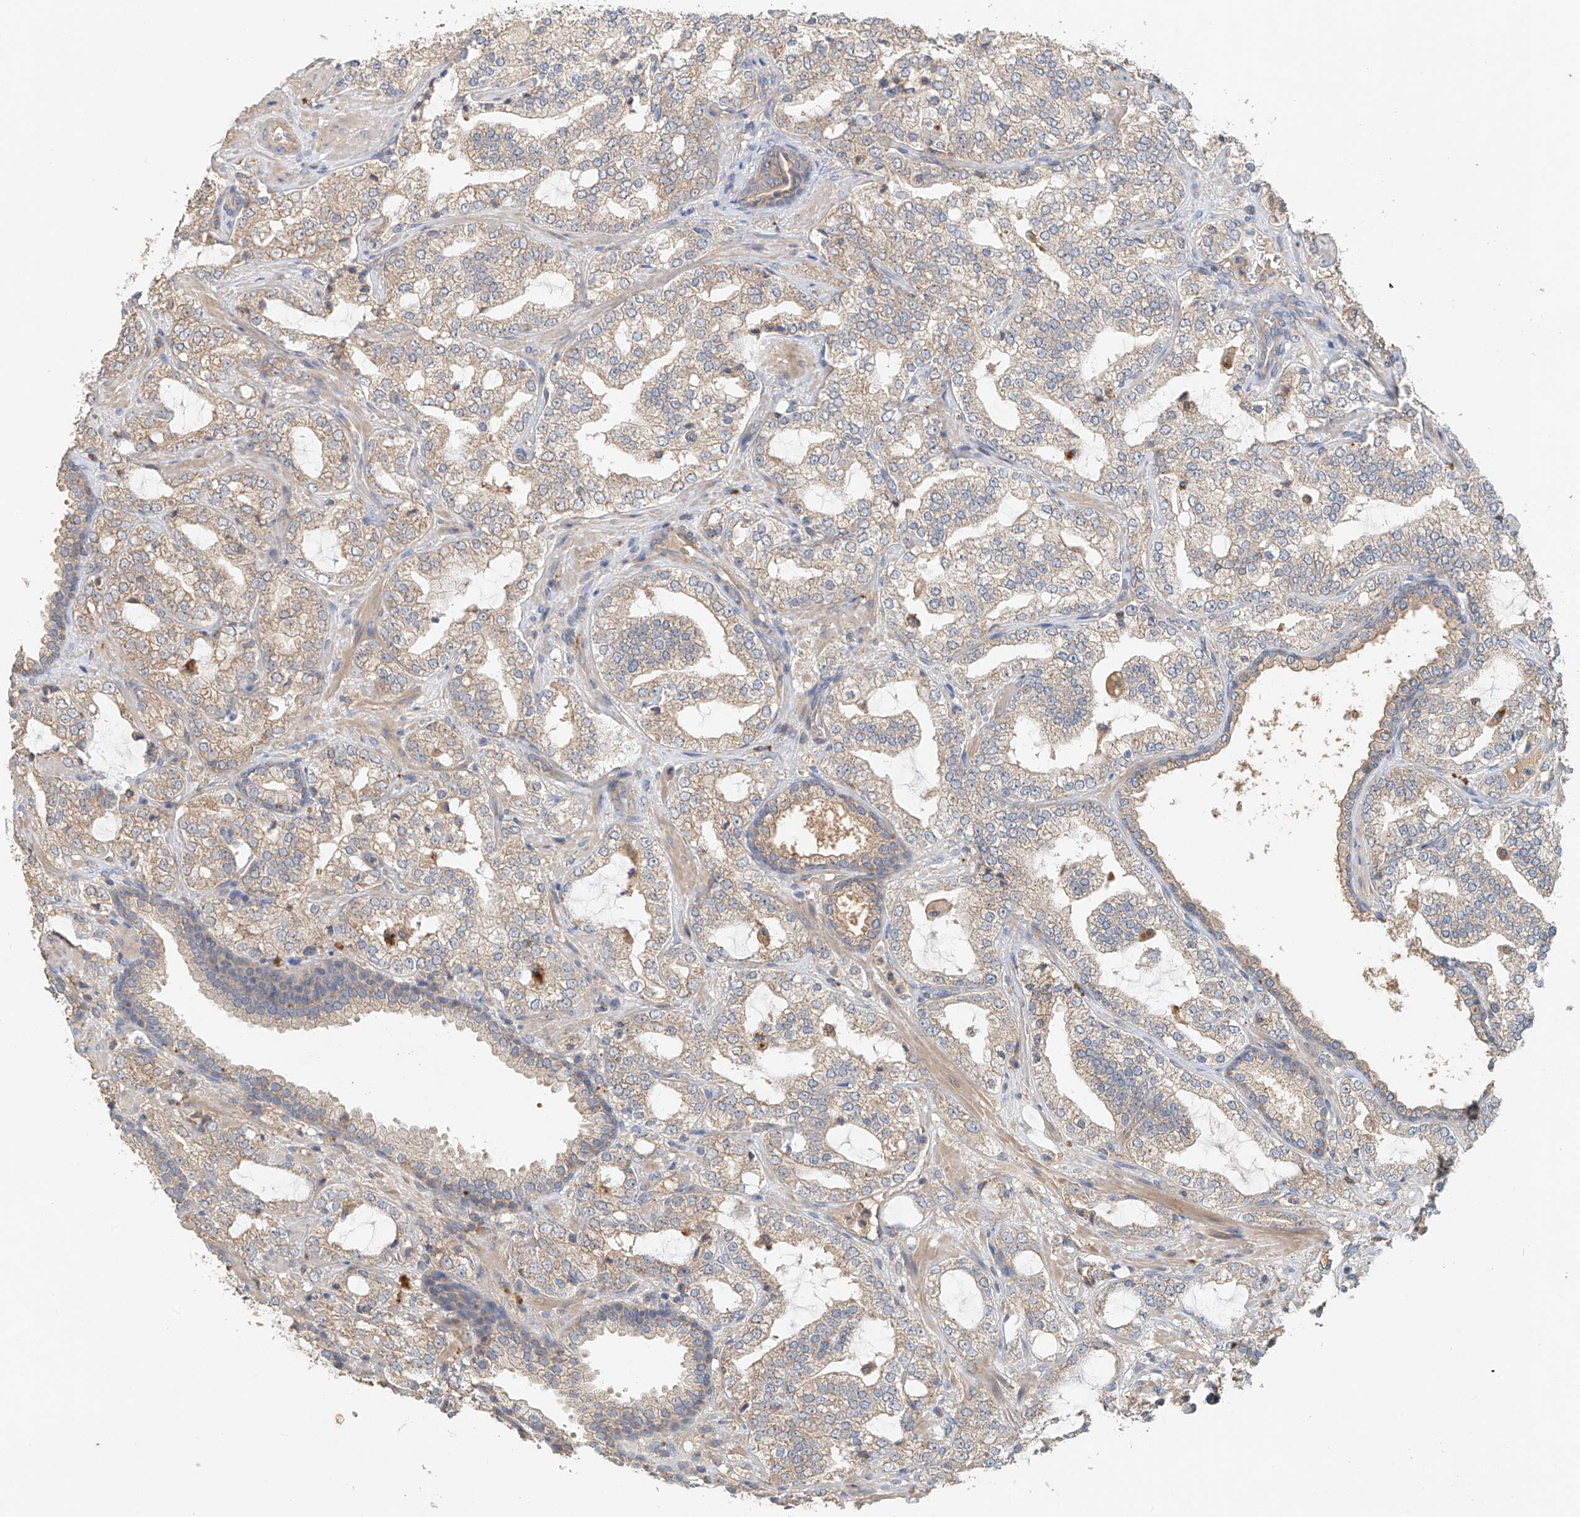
{"staining": {"intensity": "weak", "quantity": "25%-75%", "location": "cytoplasmic/membranous"}, "tissue": "prostate cancer", "cell_type": "Tumor cells", "image_type": "cancer", "snomed": [{"axis": "morphology", "description": "Adenocarcinoma, High grade"}, {"axis": "topography", "description": "Prostate"}], "caption": "Human prostate cancer (high-grade adenocarcinoma) stained with a brown dye exhibits weak cytoplasmic/membranous positive expression in approximately 25%-75% of tumor cells.", "gene": "GNB1L", "patient": {"sex": "male", "age": 64}}